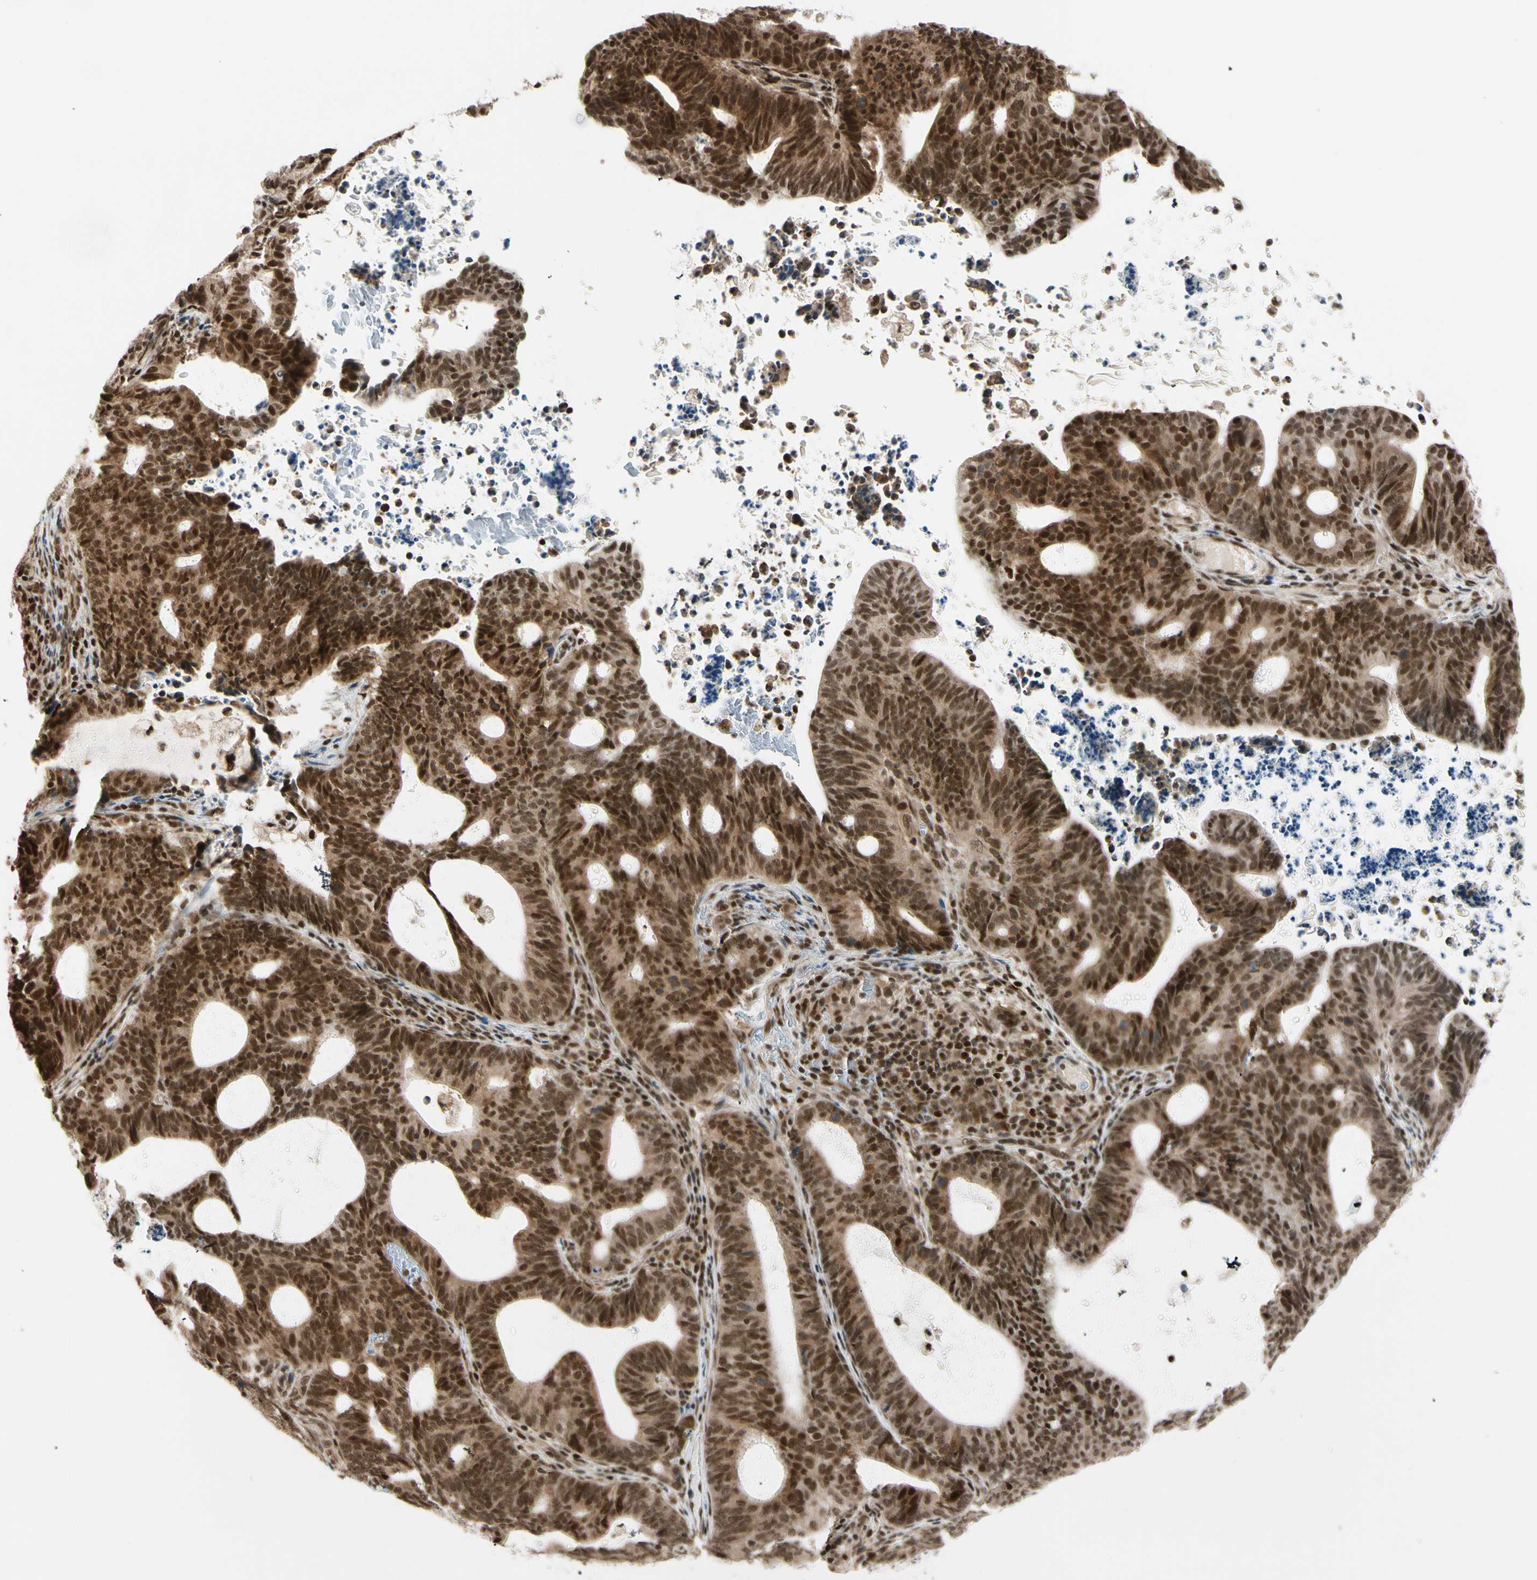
{"staining": {"intensity": "strong", "quantity": ">75%", "location": "cytoplasmic/membranous,nuclear"}, "tissue": "endometrial cancer", "cell_type": "Tumor cells", "image_type": "cancer", "snomed": [{"axis": "morphology", "description": "Adenocarcinoma, NOS"}, {"axis": "topography", "description": "Uterus"}], "caption": "Adenocarcinoma (endometrial) stained with DAB (3,3'-diaminobenzidine) IHC displays high levels of strong cytoplasmic/membranous and nuclear positivity in approximately >75% of tumor cells.", "gene": "DAXX", "patient": {"sex": "female", "age": 83}}